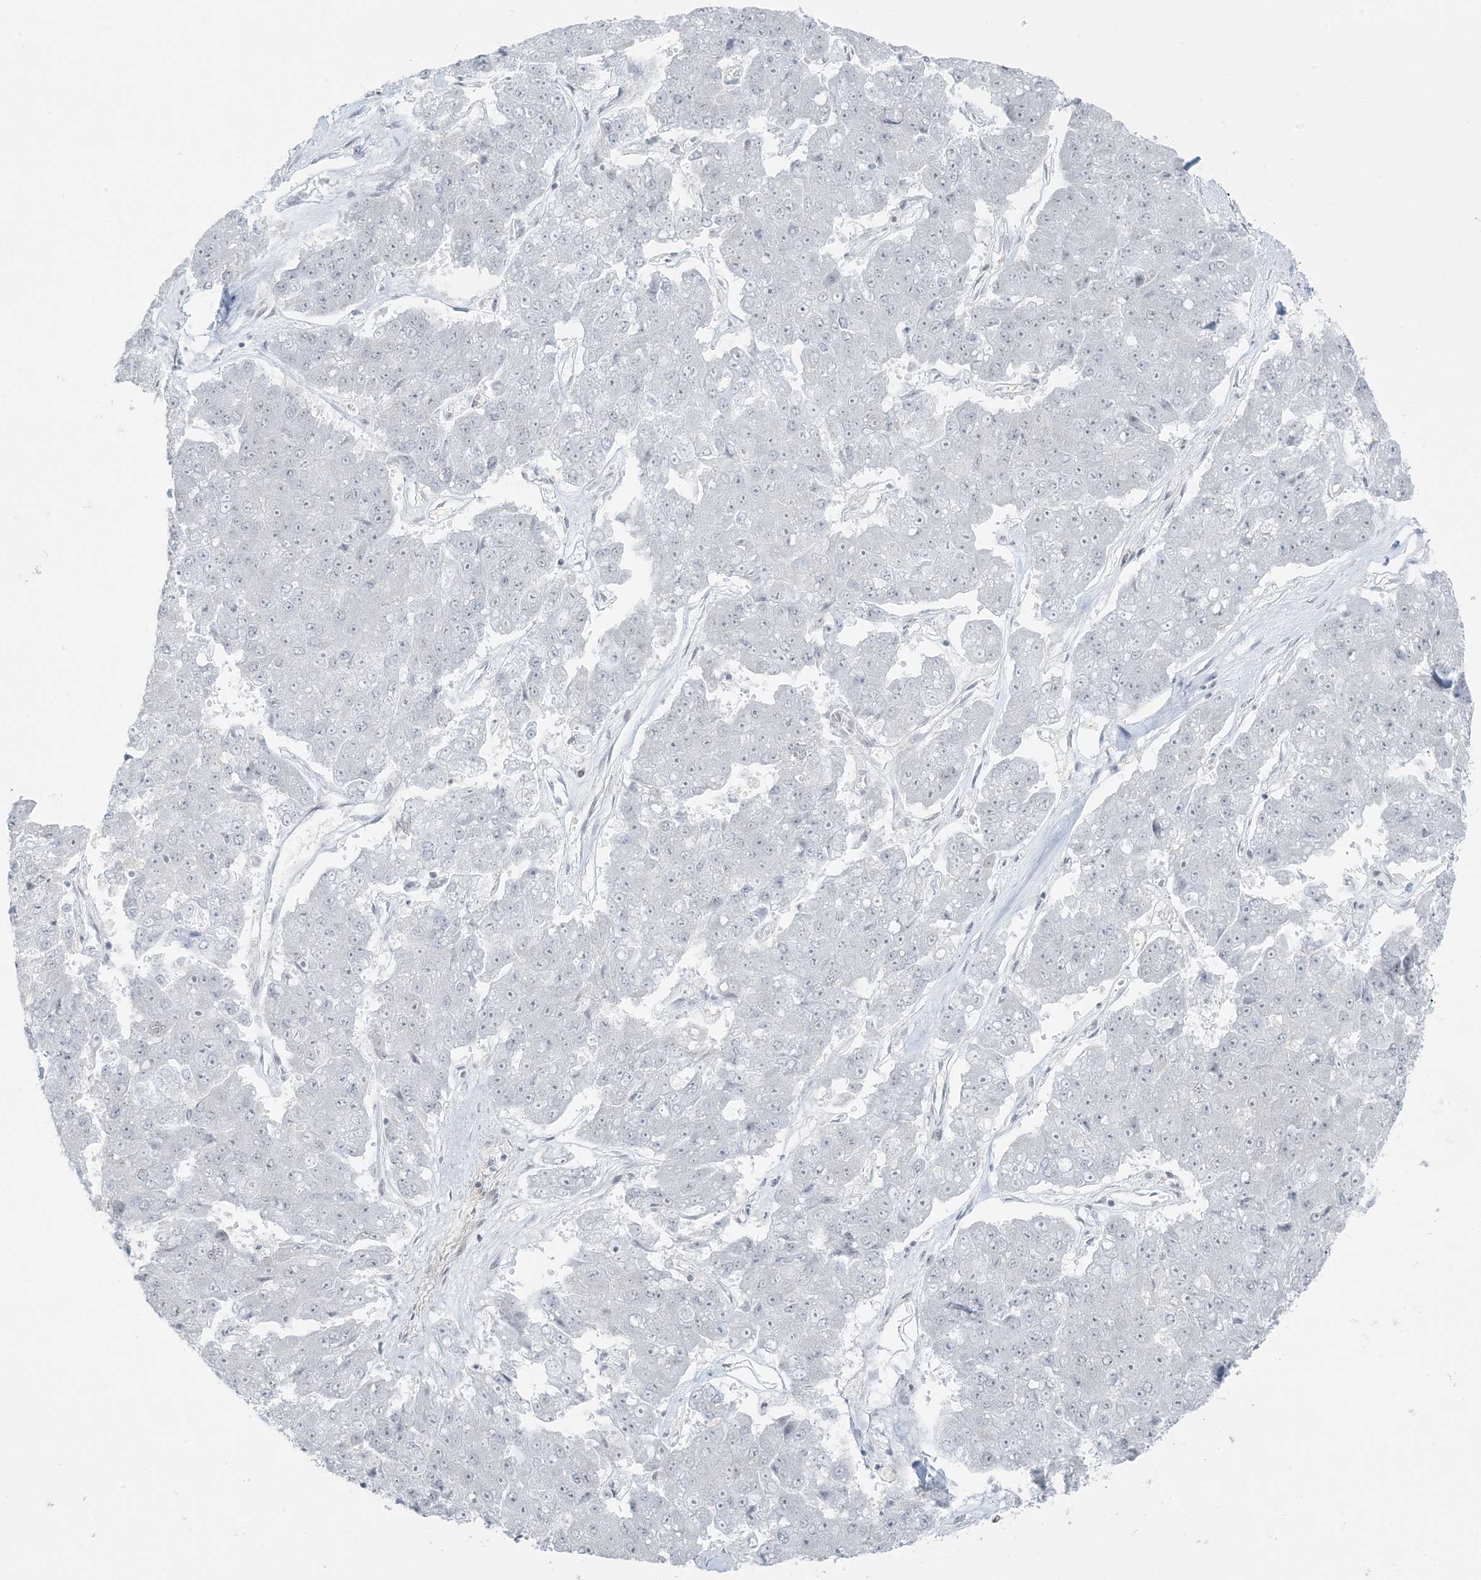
{"staining": {"intensity": "negative", "quantity": "none", "location": "none"}, "tissue": "pancreatic cancer", "cell_type": "Tumor cells", "image_type": "cancer", "snomed": [{"axis": "morphology", "description": "Adenocarcinoma, NOS"}, {"axis": "topography", "description": "Pancreas"}], "caption": "High magnification brightfield microscopy of pancreatic cancer stained with DAB (3,3'-diaminobenzidine) (brown) and counterstained with hematoxylin (blue): tumor cells show no significant positivity.", "gene": "ZNF787", "patient": {"sex": "male", "age": 50}}